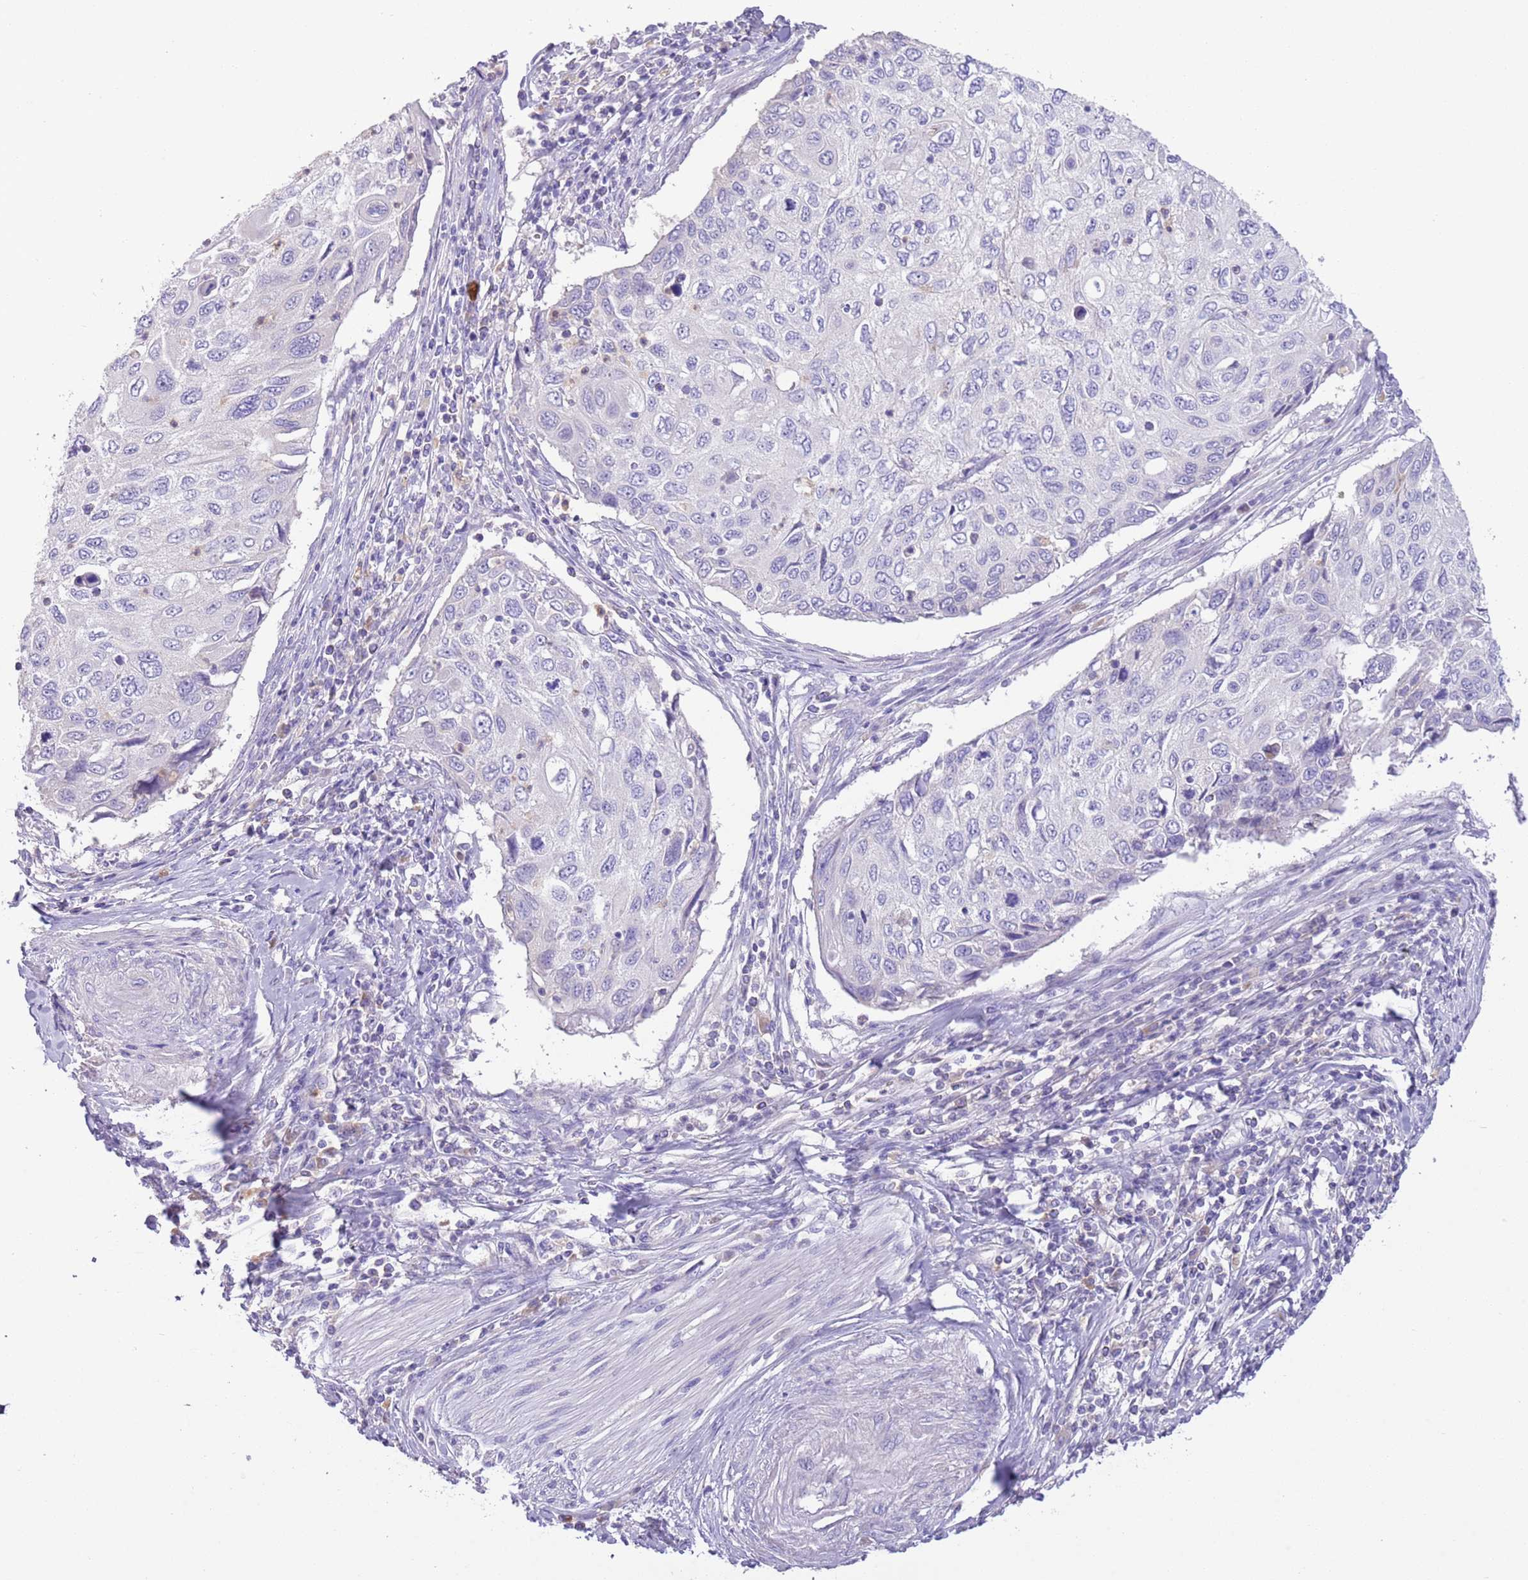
{"staining": {"intensity": "negative", "quantity": "none", "location": "none"}, "tissue": "cervical cancer", "cell_type": "Tumor cells", "image_type": "cancer", "snomed": [{"axis": "morphology", "description": "Squamous cell carcinoma, NOS"}, {"axis": "topography", "description": "Cervix"}], "caption": "This is an IHC micrograph of cervical squamous cell carcinoma. There is no expression in tumor cells.", "gene": "IGFL4", "patient": {"sex": "female", "age": 70}}